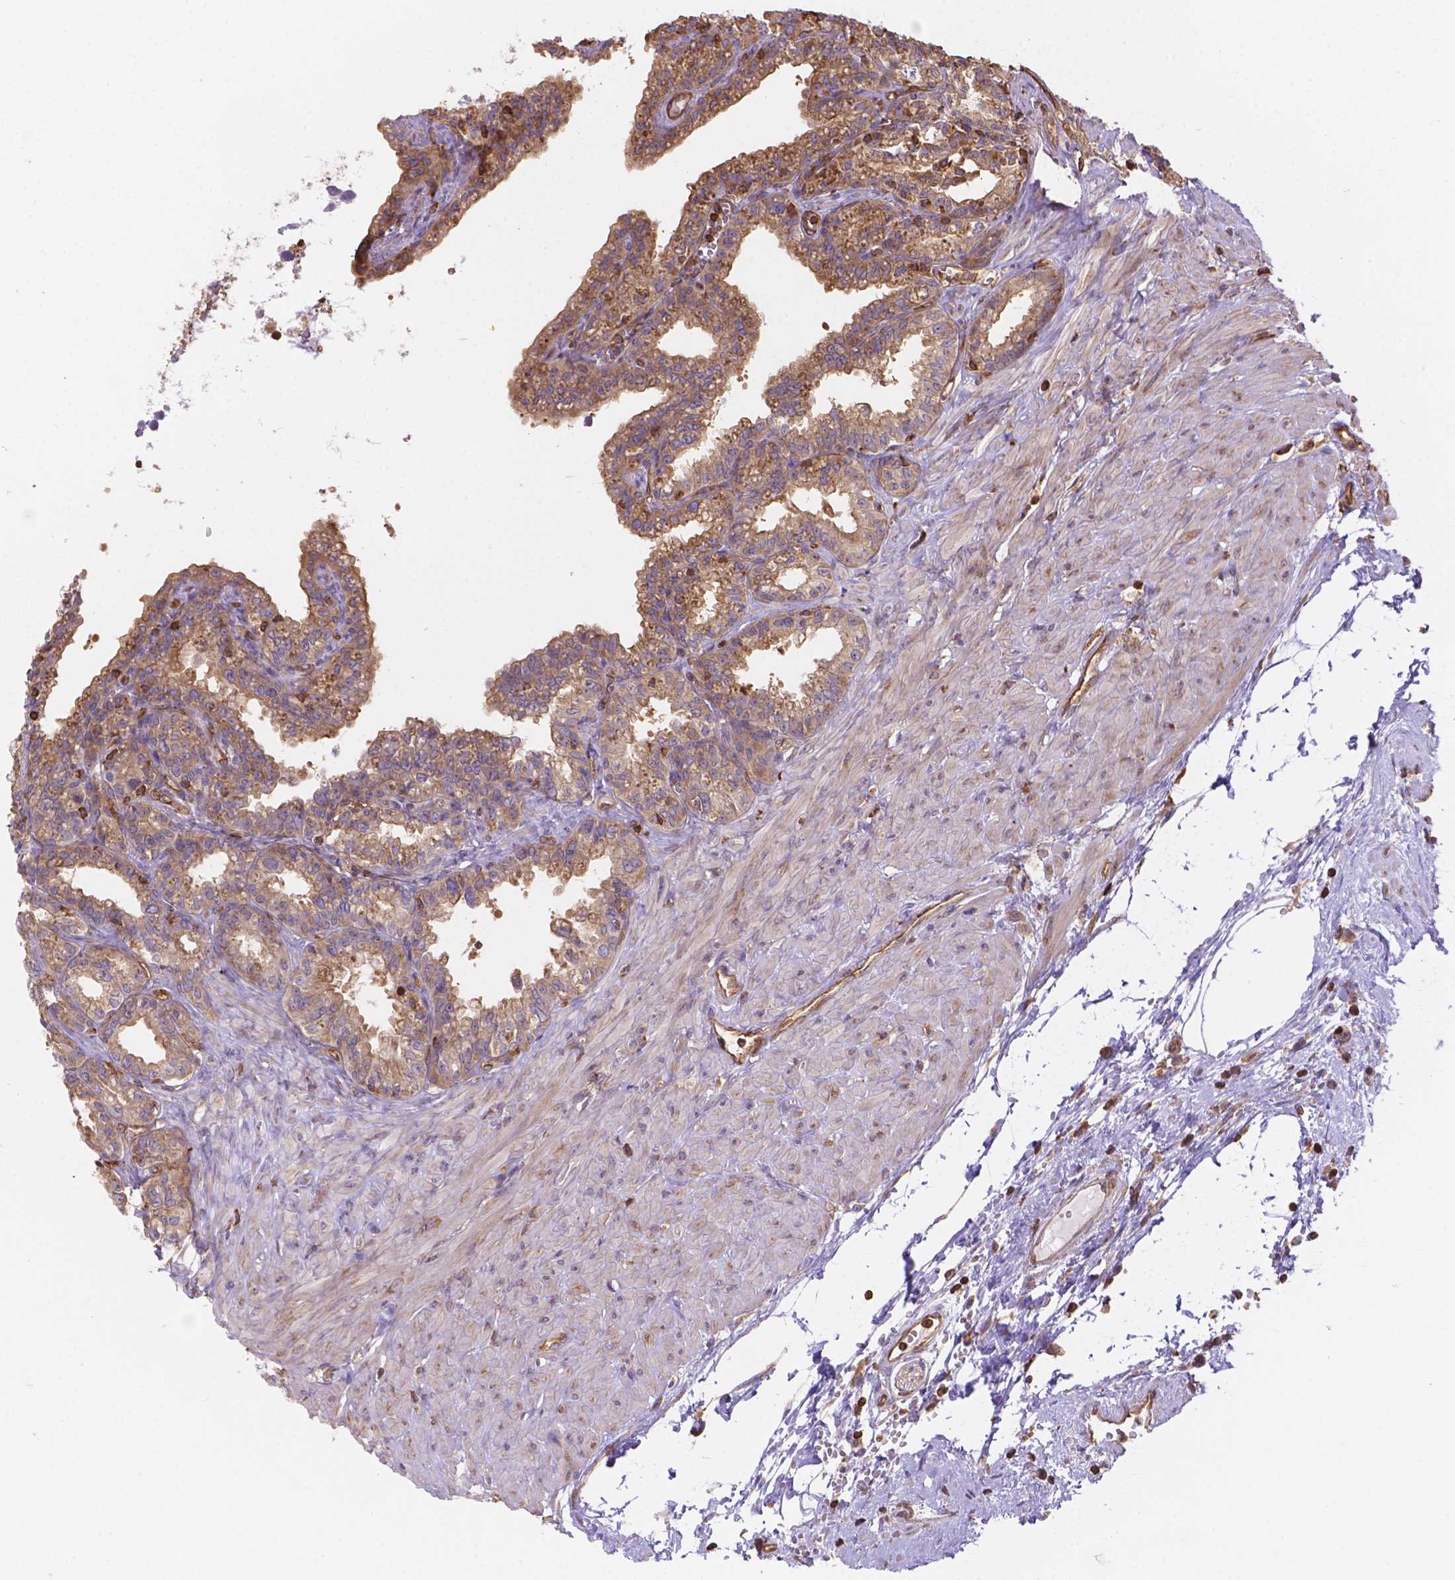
{"staining": {"intensity": "moderate", "quantity": ">75%", "location": "cytoplasmic/membranous"}, "tissue": "seminal vesicle", "cell_type": "Glandular cells", "image_type": "normal", "snomed": [{"axis": "morphology", "description": "Normal tissue, NOS"}, {"axis": "morphology", "description": "Urothelial carcinoma, NOS"}, {"axis": "topography", "description": "Urinary bladder"}, {"axis": "topography", "description": "Seminal veicle"}], "caption": "DAB (3,3'-diaminobenzidine) immunohistochemical staining of benign human seminal vesicle displays moderate cytoplasmic/membranous protein positivity in approximately >75% of glandular cells.", "gene": "DMWD", "patient": {"sex": "male", "age": 76}}